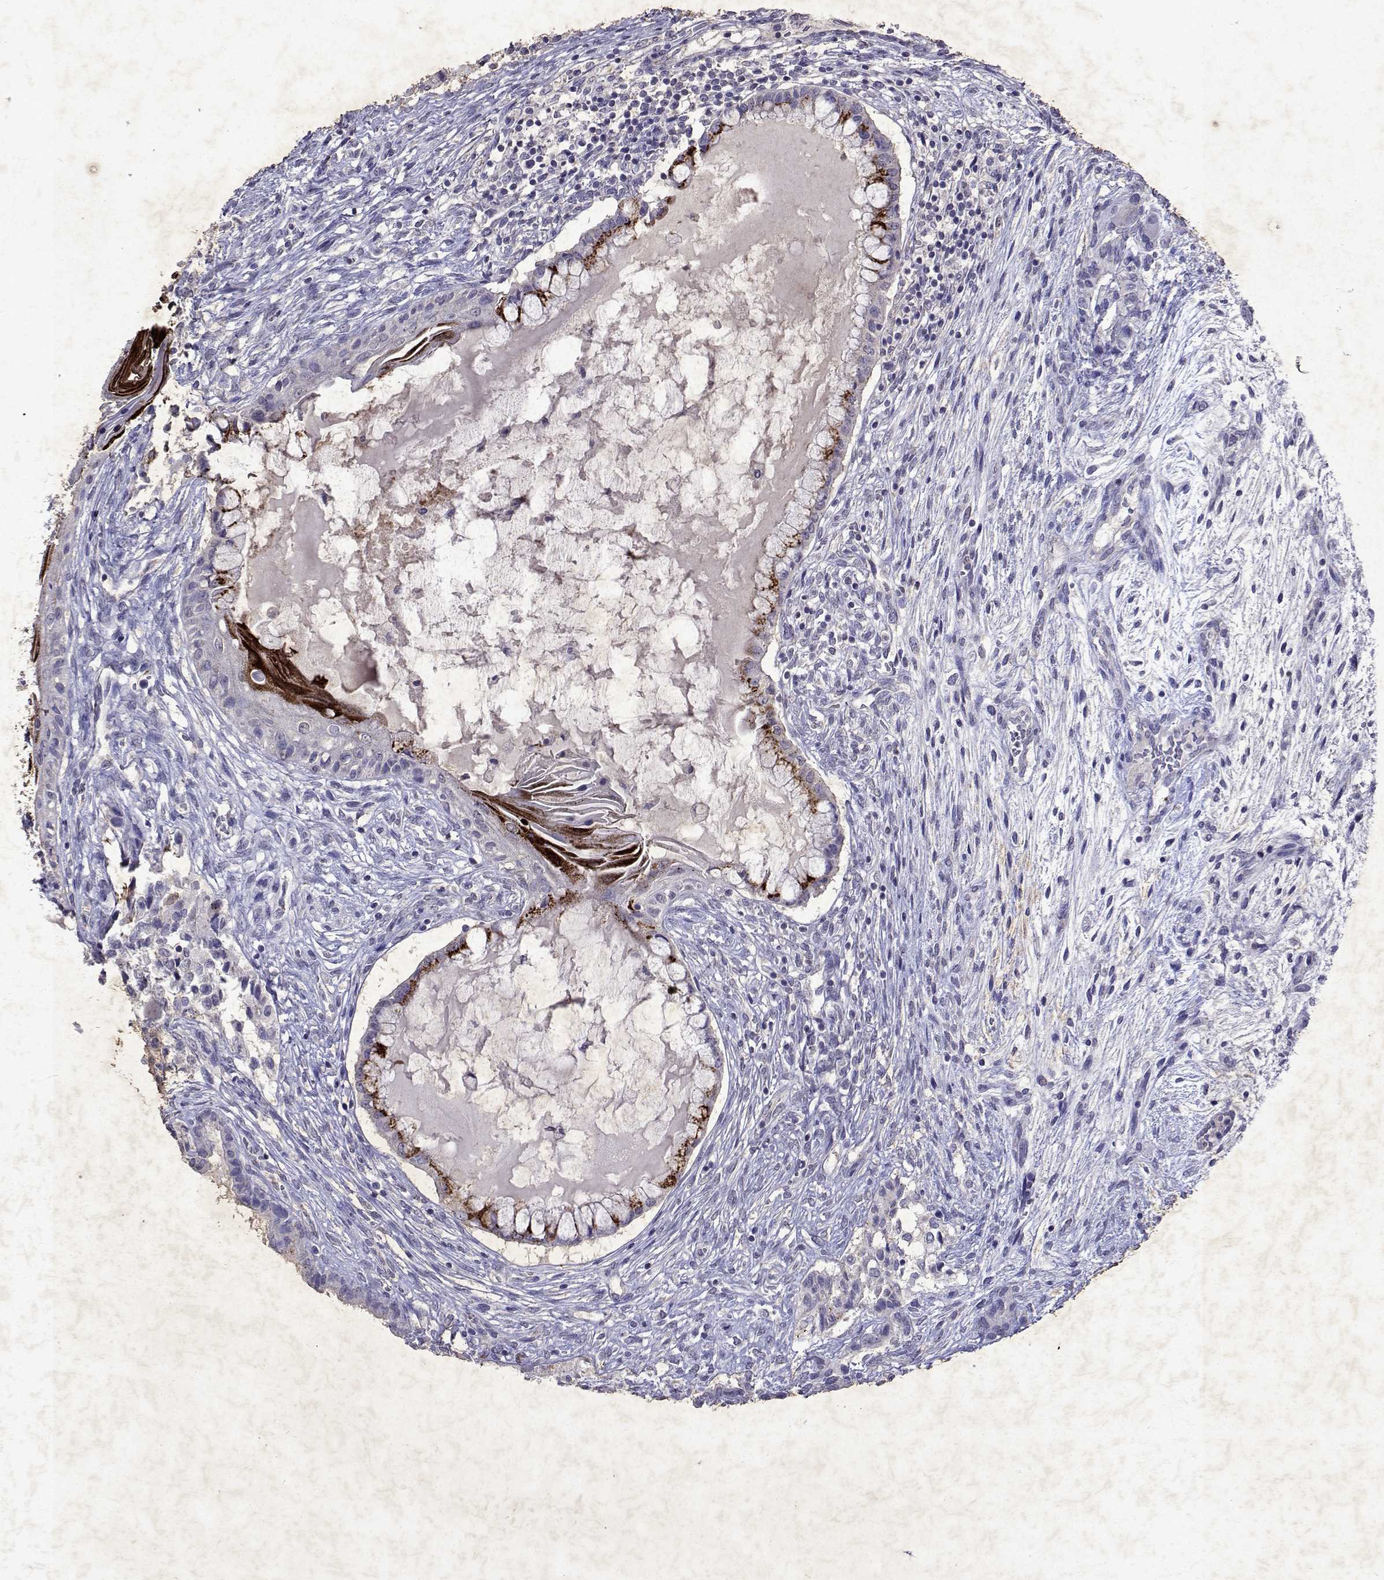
{"staining": {"intensity": "strong", "quantity": "25%-75%", "location": "cytoplasmic/membranous"}, "tissue": "testis cancer", "cell_type": "Tumor cells", "image_type": "cancer", "snomed": [{"axis": "morphology", "description": "Carcinoma, Embryonal, NOS"}, {"axis": "topography", "description": "Testis"}], "caption": "Approximately 25%-75% of tumor cells in embryonal carcinoma (testis) exhibit strong cytoplasmic/membranous protein expression as visualized by brown immunohistochemical staining.", "gene": "DUSP28", "patient": {"sex": "male", "age": 37}}